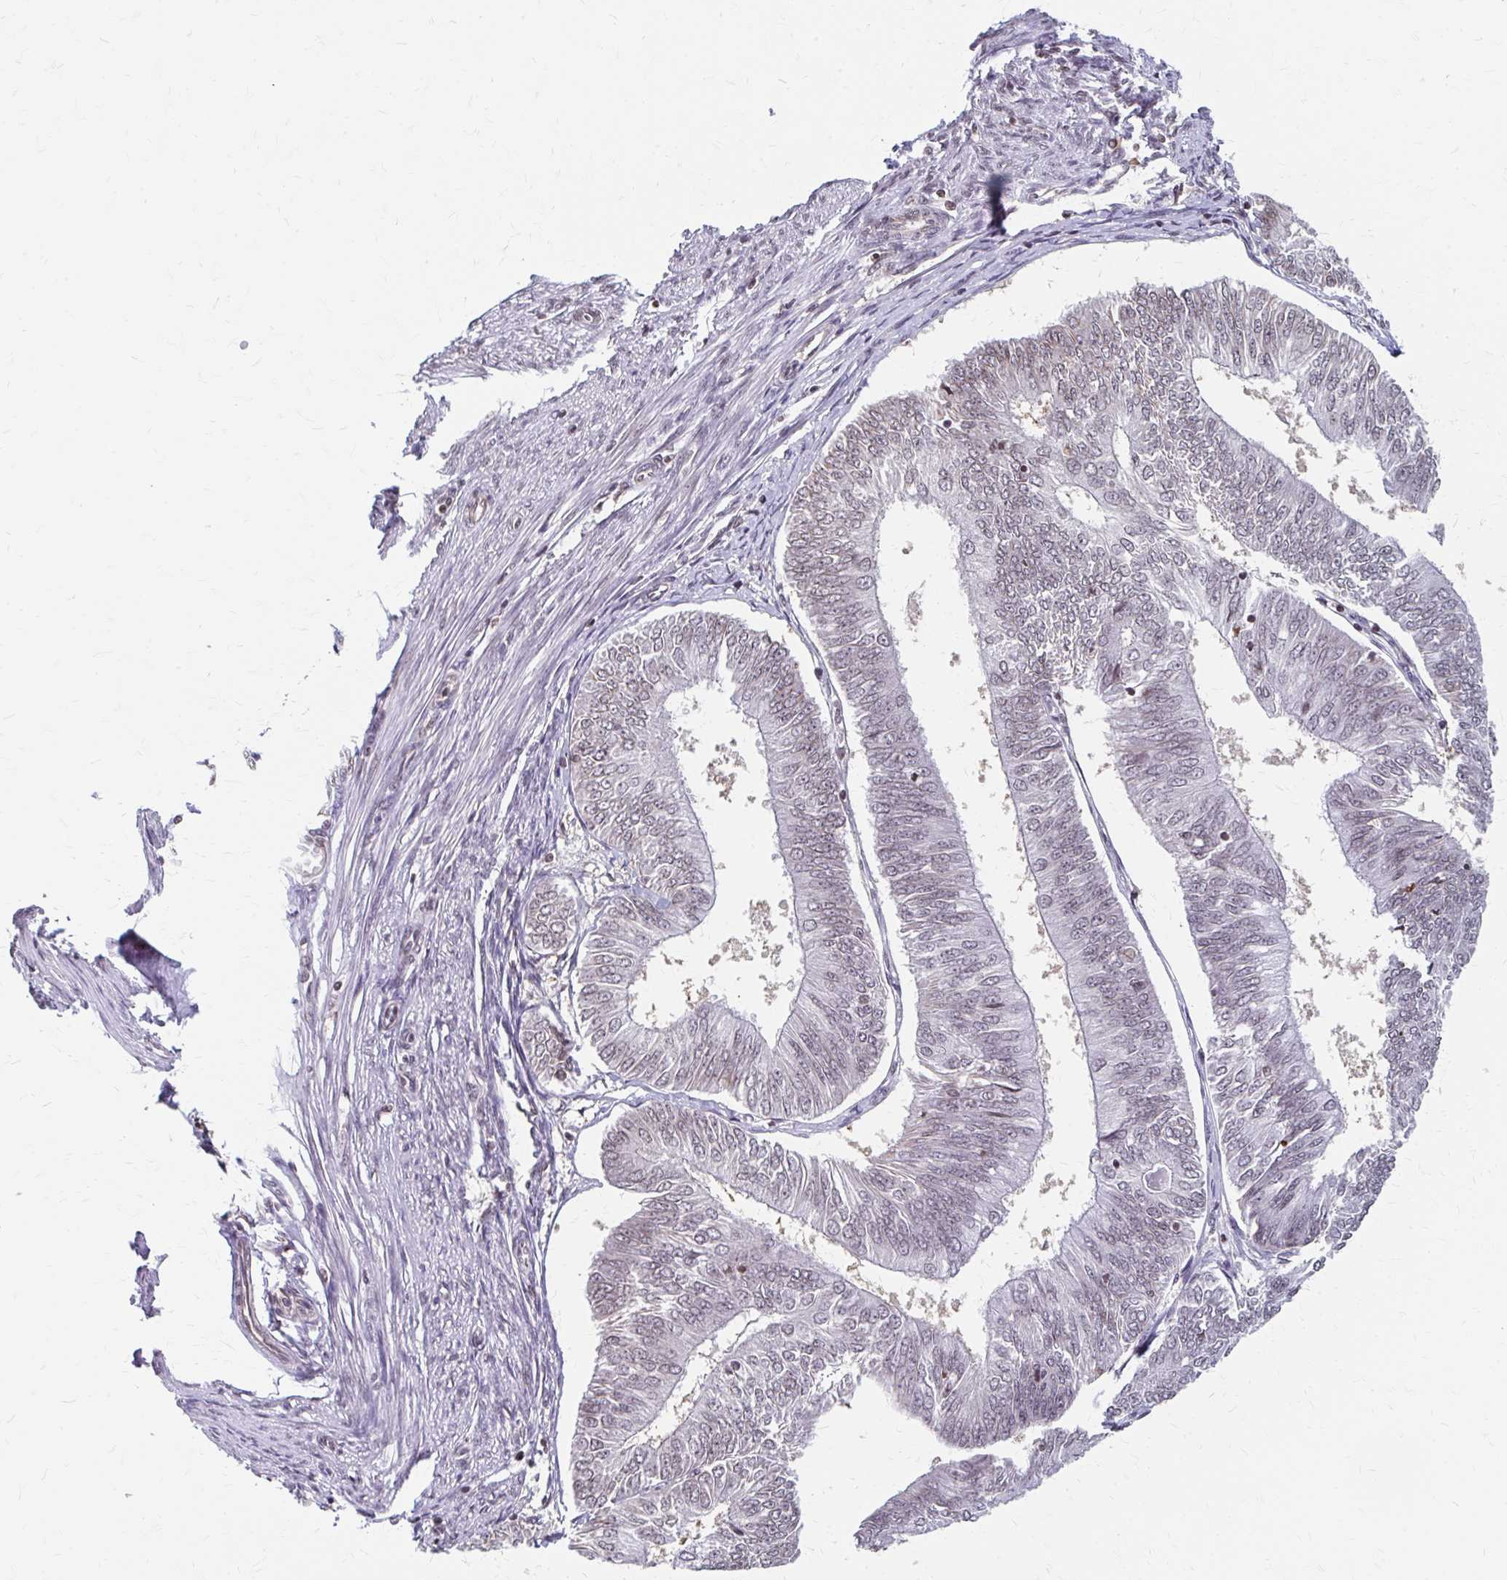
{"staining": {"intensity": "weak", "quantity": "<25%", "location": "nuclear"}, "tissue": "endometrial cancer", "cell_type": "Tumor cells", "image_type": "cancer", "snomed": [{"axis": "morphology", "description": "Adenocarcinoma, NOS"}, {"axis": "topography", "description": "Endometrium"}], "caption": "This histopathology image is of endometrial cancer stained with immunohistochemistry to label a protein in brown with the nuclei are counter-stained blue. There is no positivity in tumor cells. Brightfield microscopy of immunohistochemistry stained with DAB (brown) and hematoxylin (blue), captured at high magnification.", "gene": "ORC3", "patient": {"sex": "female", "age": 58}}